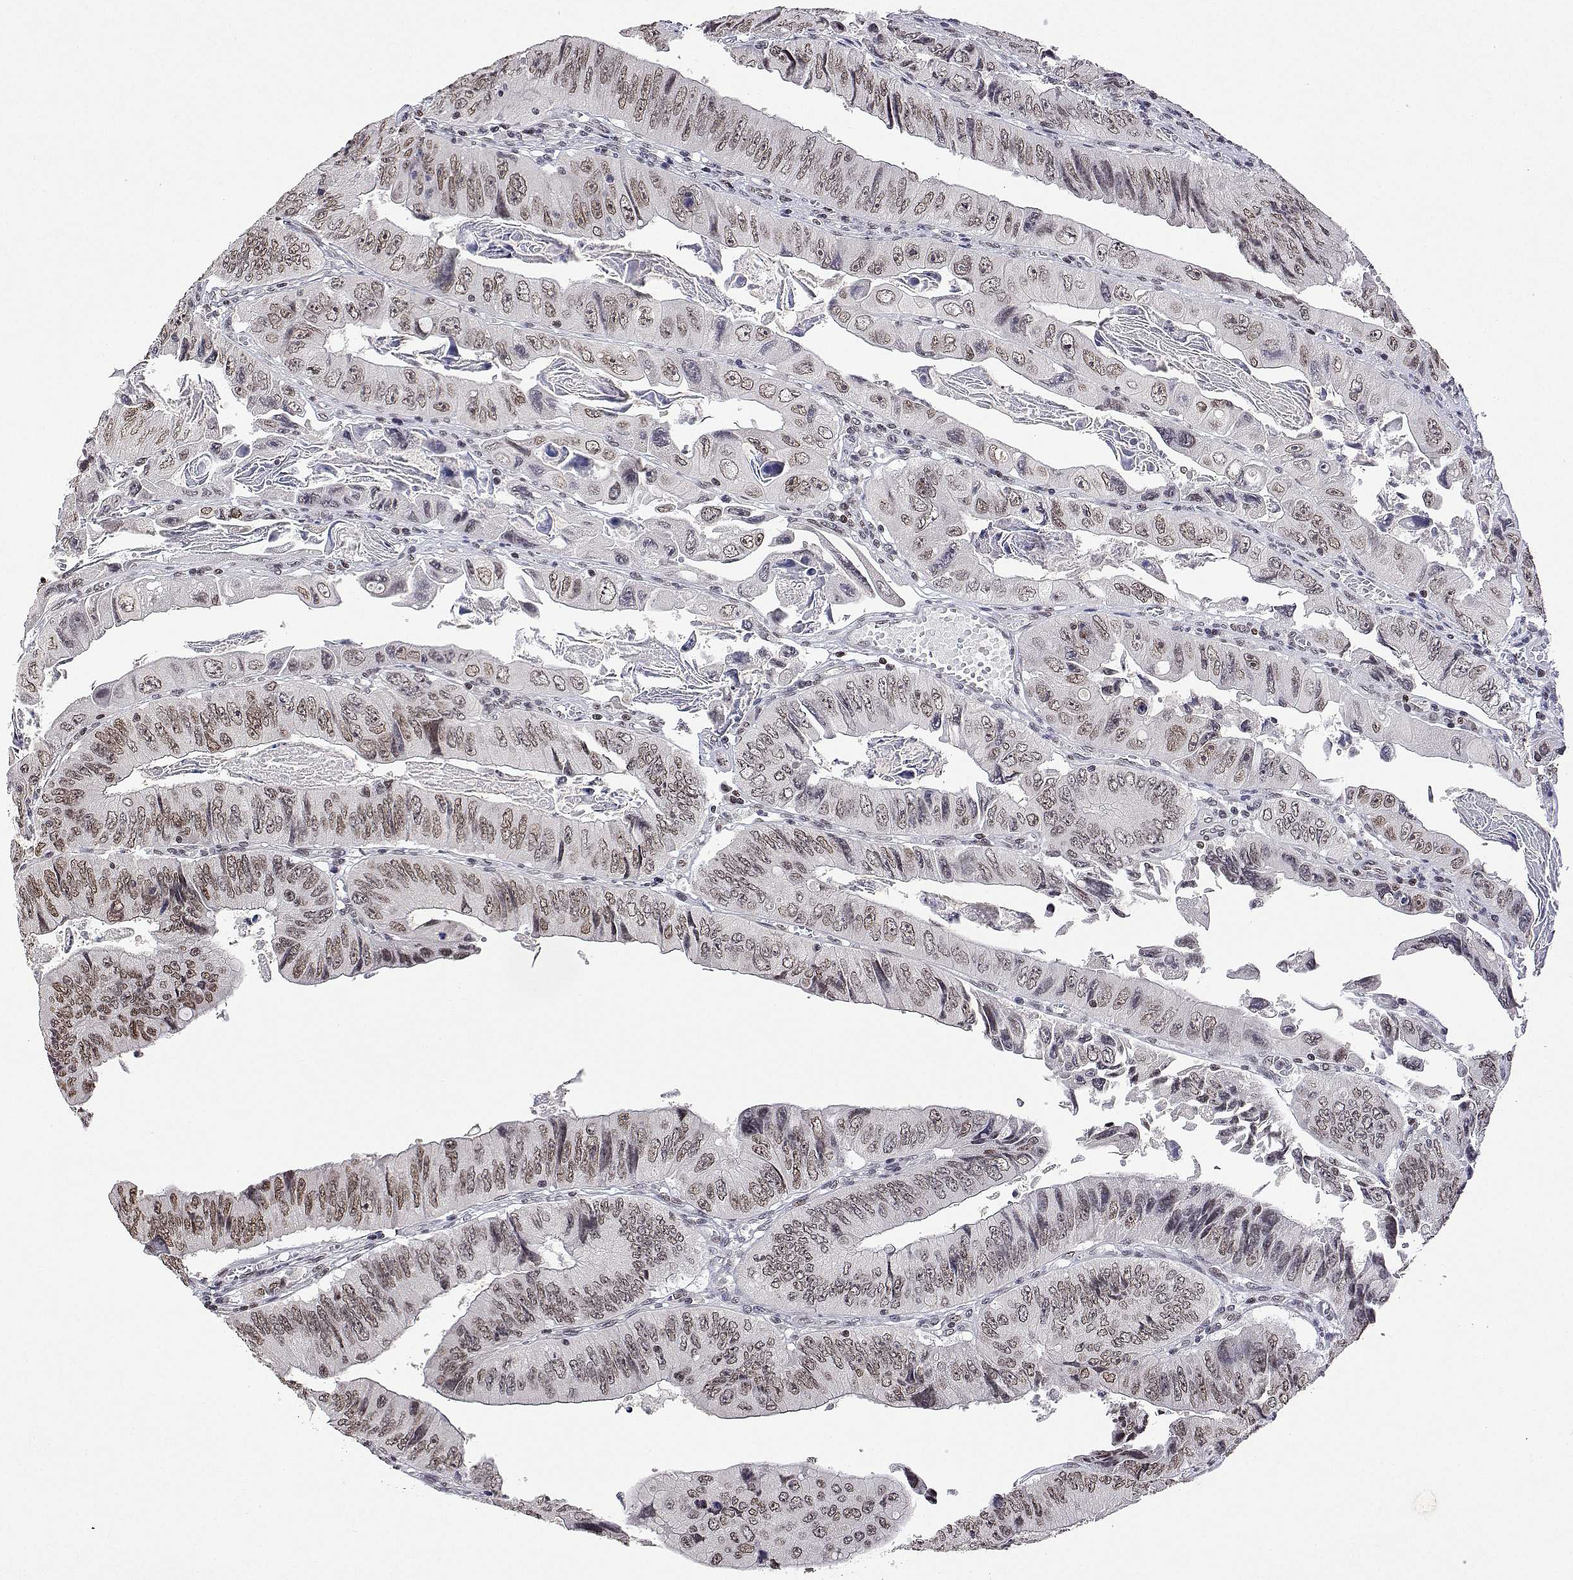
{"staining": {"intensity": "weak", "quantity": ">75%", "location": "nuclear"}, "tissue": "colorectal cancer", "cell_type": "Tumor cells", "image_type": "cancer", "snomed": [{"axis": "morphology", "description": "Adenocarcinoma, NOS"}, {"axis": "topography", "description": "Colon"}], "caption": "There is low levels of weak nuclear expression in tumor cells of colorectal adenocarcinoma, as demonstrated by immunohistochemical staining (brown color).", "gene": "XPC", "patient": {"sex": "female", "age": 84}}